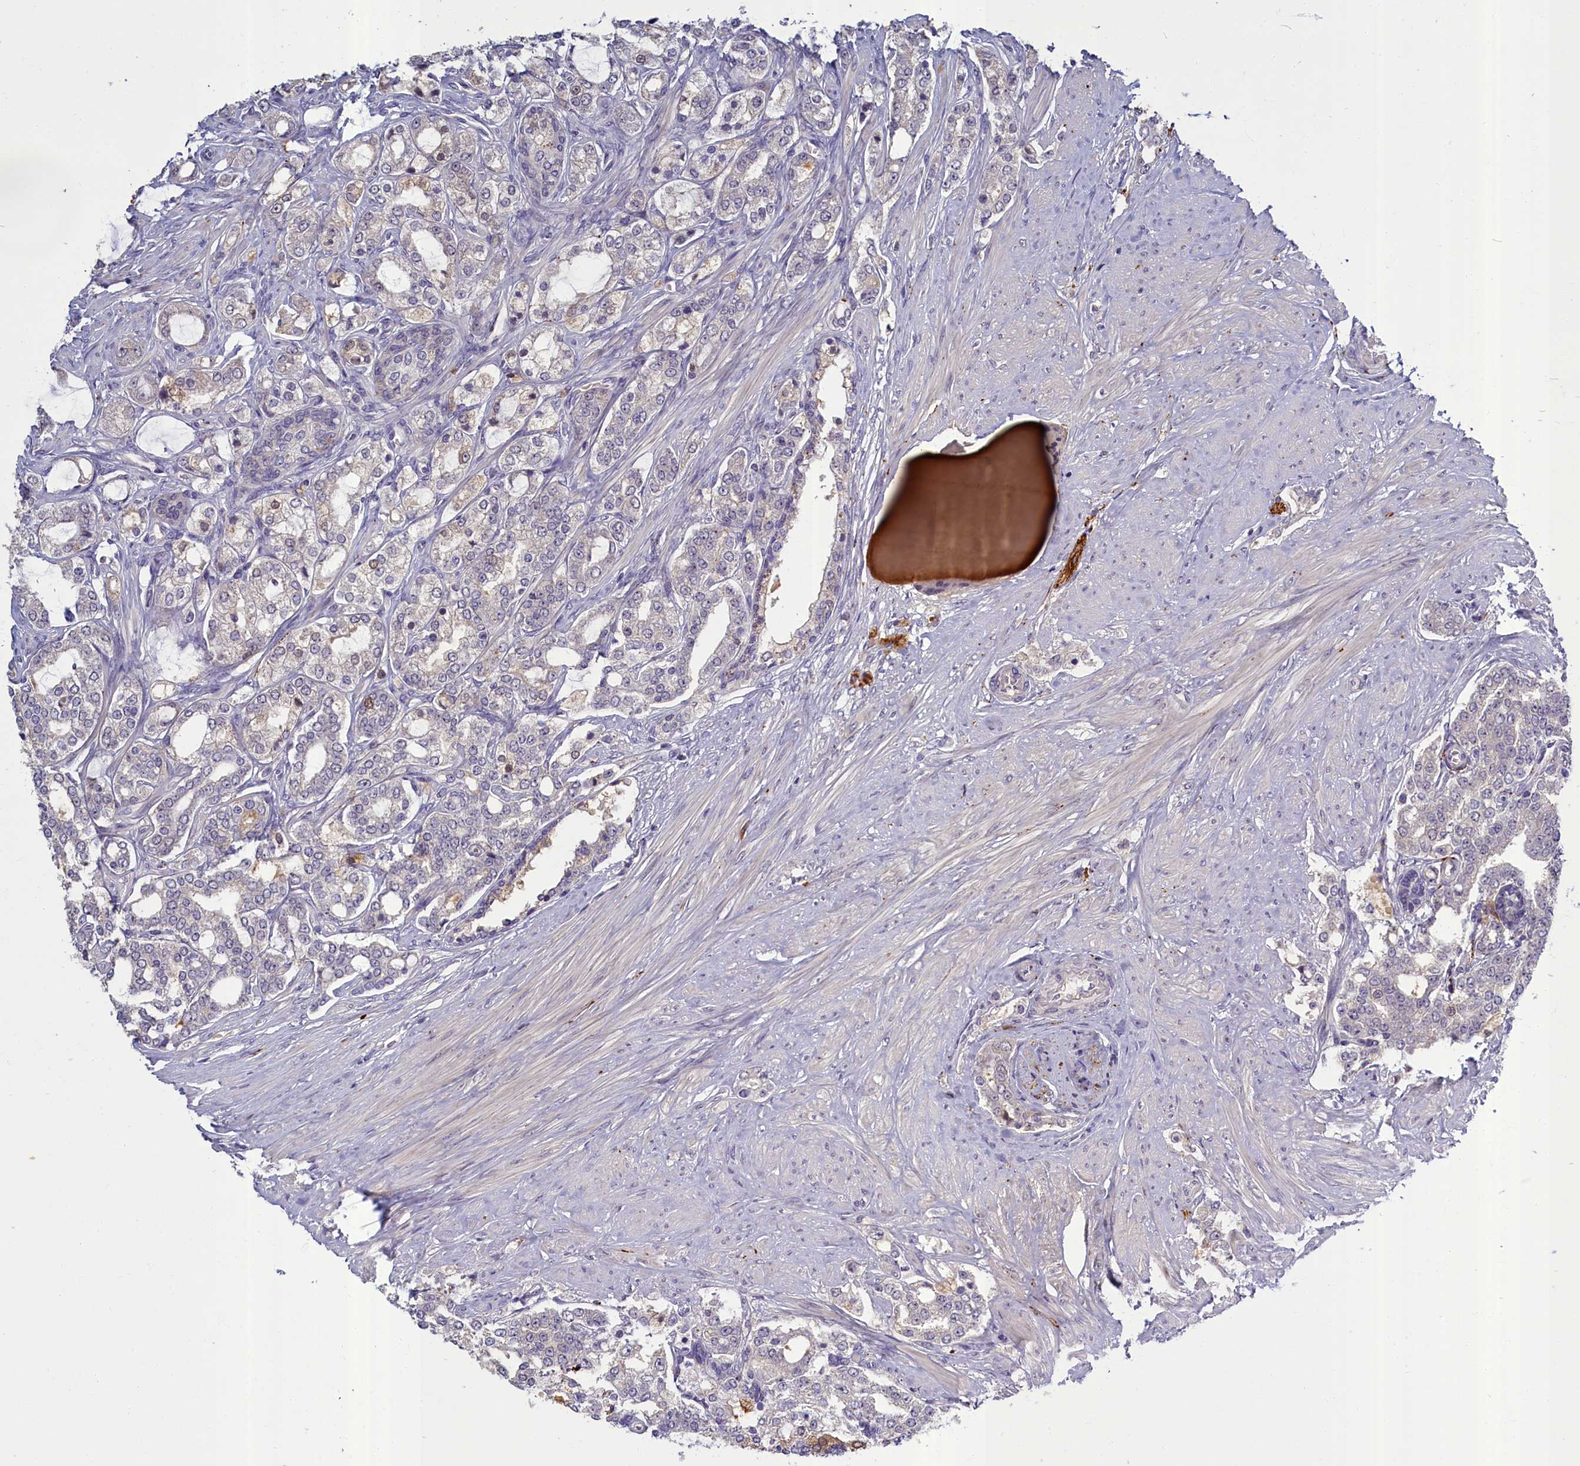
{"staining": {"intensity": "negative", "quantity": "none", "location": "none"}, "tissue": "prostate cancer", "cell_type": "Tumor cells", "image_type": "cancer", "snomed": [{"axis": "morphology", "description": "Adenocarcinoma, High grade"}, {"axis": "topography", "description": "Prostate"}], "caption": "IHC photomicrograph of human prostate cancer (high-grade adenocarcinoma) stained for a protein (brown), which reveals no positivity in tumor cells. (DAB immunohistochemistry (IHC), high magnification).", "gene": "SV2C", "patient": {"sex": "male", "age": 64}}